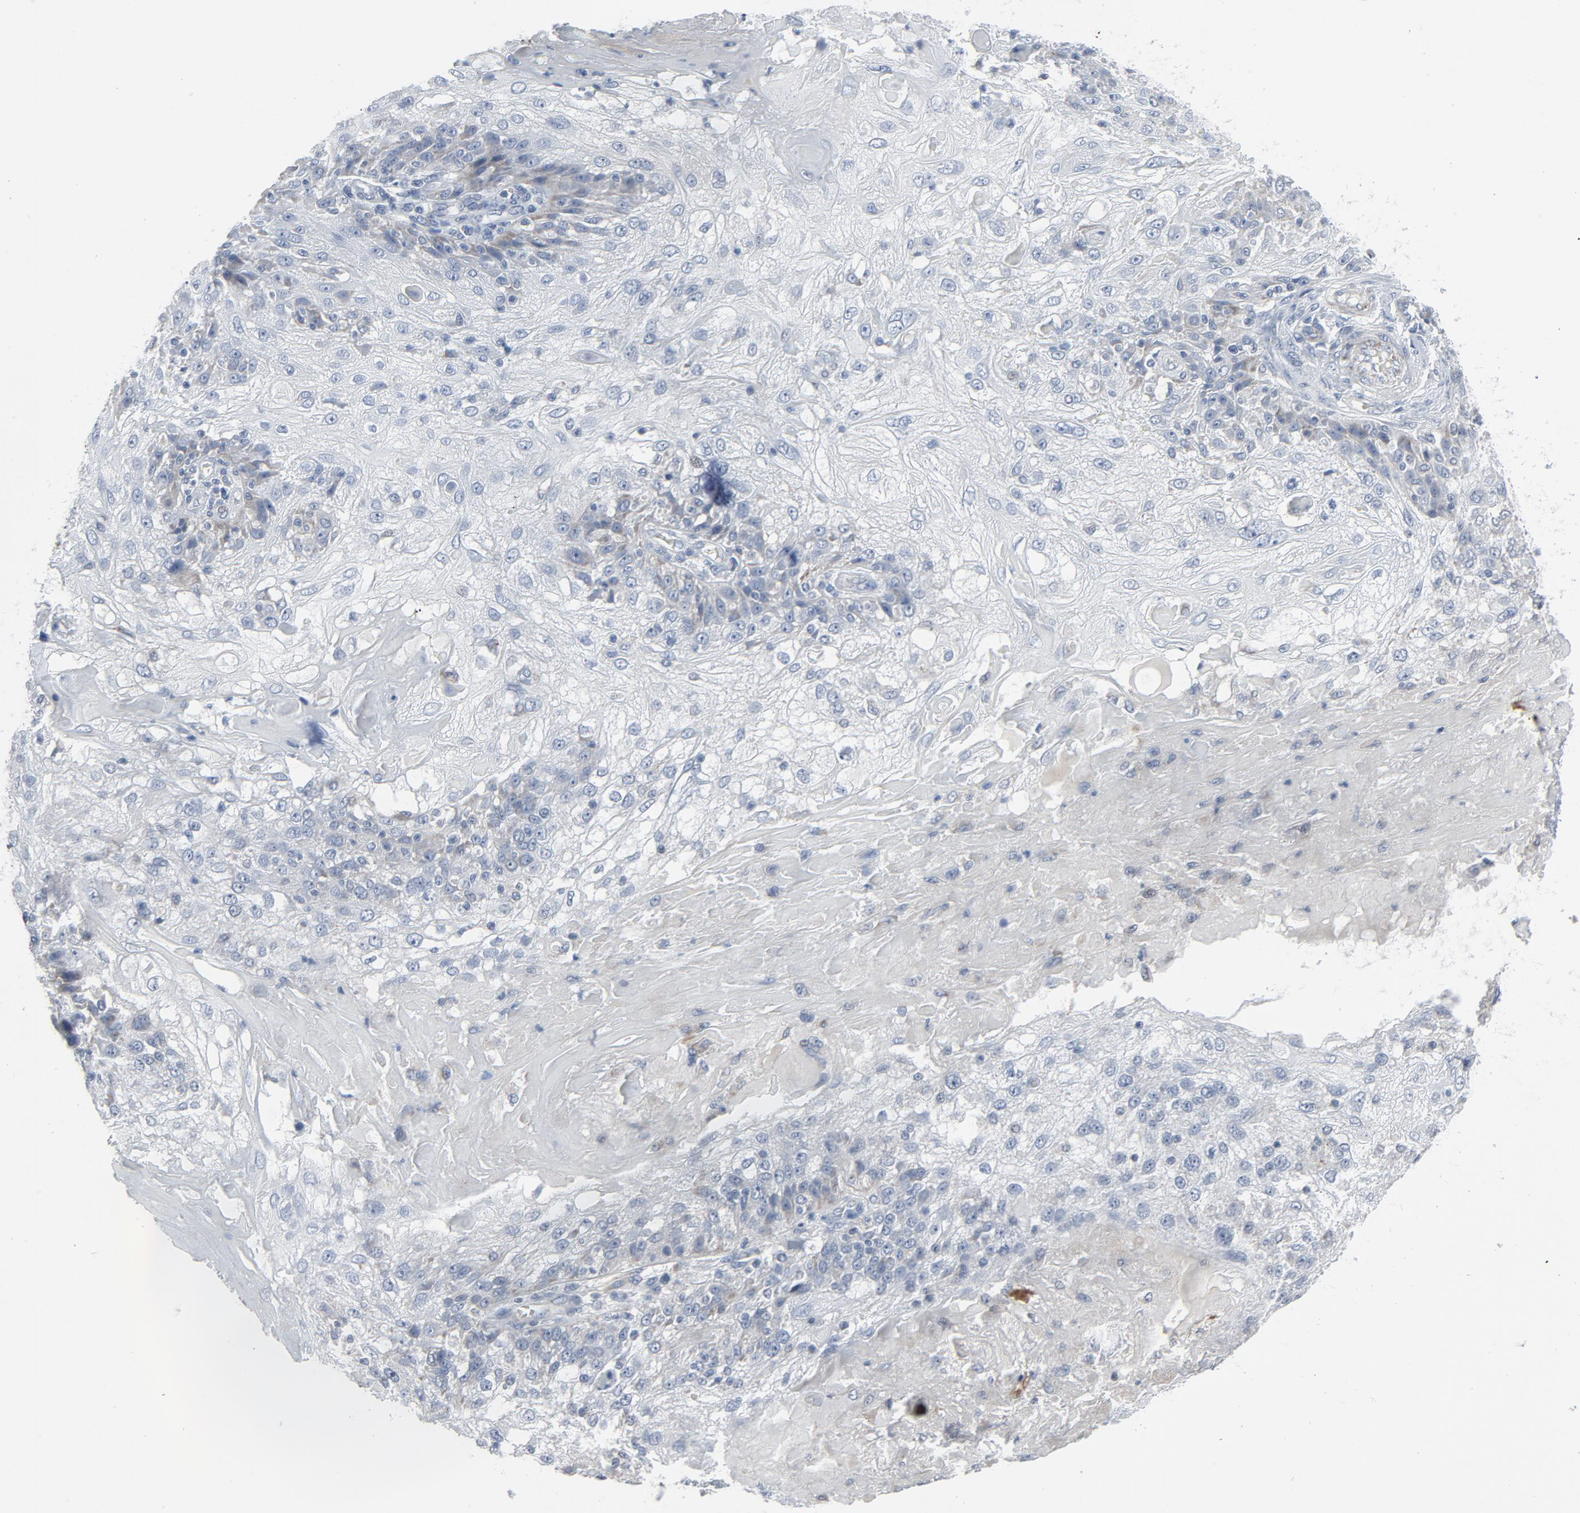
{"staining": {"intensity": "negative", "quantity": "none", "location": "none"}, "tissue": "skin cancer", "cell_type": "Tumor cells", "image_type": "cancer", "snomed": [{"axis": "morphology", "description": "Normal tissue, NOS"}, {"axis": "morphology", "description": "Squamous cell carcinoma, NOS"}, {"axis": "topography", "description": "Skin"}], "caption": "The image reveals no staining of tumor cells in squamous cell carcinoma (skin).", "gene": "GPX2", "patient": {"sex": "female", "age": 83}}